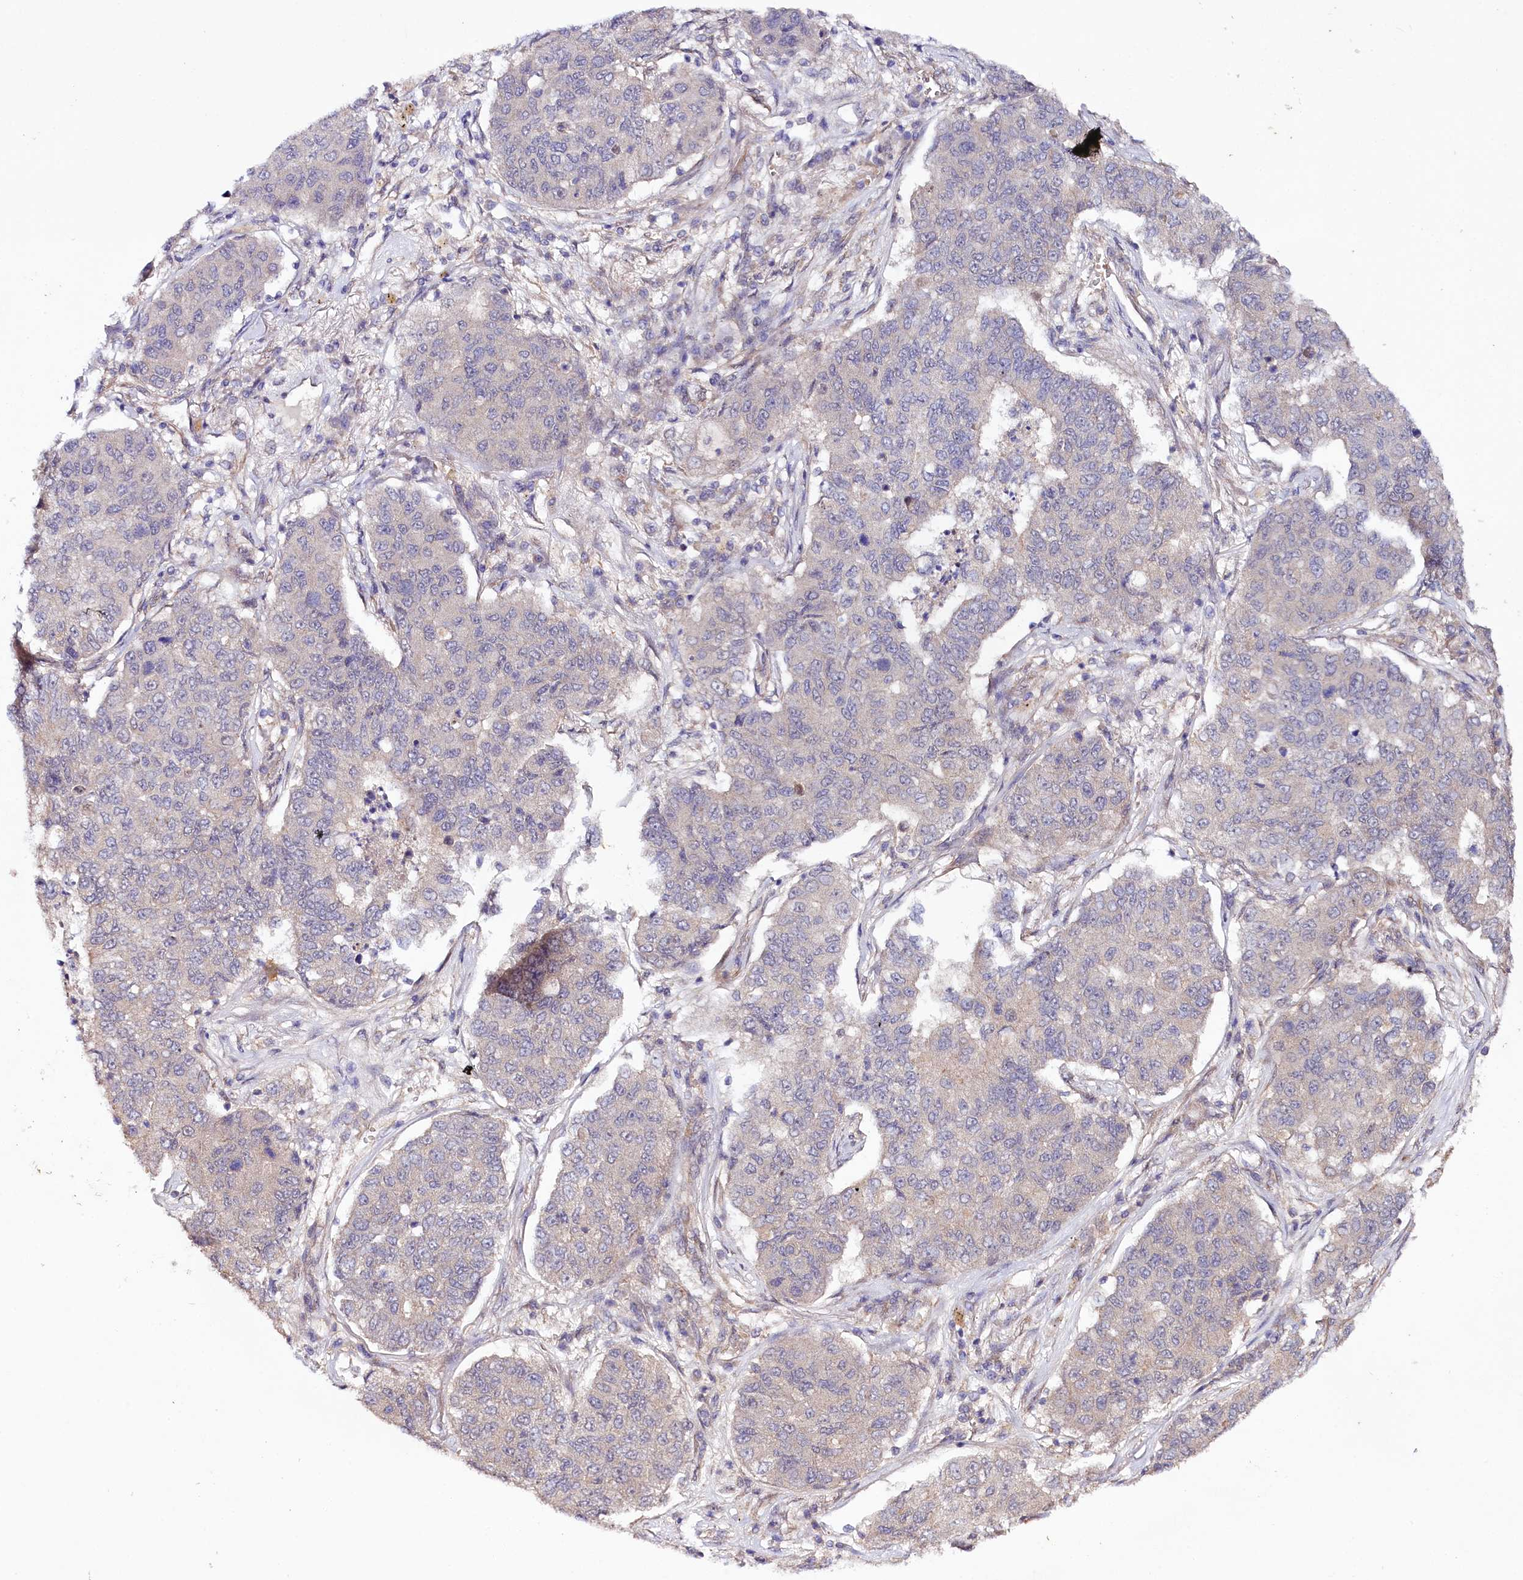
{"staining": {"intensity": "negative", "quantity": "none", "location": "none"}, "tissue": "lung cancer", "cell_type": "Tumor cells", "image_type": "cancer", "snomed": [{"axis": "morphology", "description": "Squamous cell carcinoma, NOS"}, {"axis": "topography", "description": "Lung"}], "caption": "Histopathology image shows no protein expression in tumor cells of squamous cell carcinoma (lung) tissue.", "gene": "PHLDB1", "patient": {"sex": "male", "age": 74}}